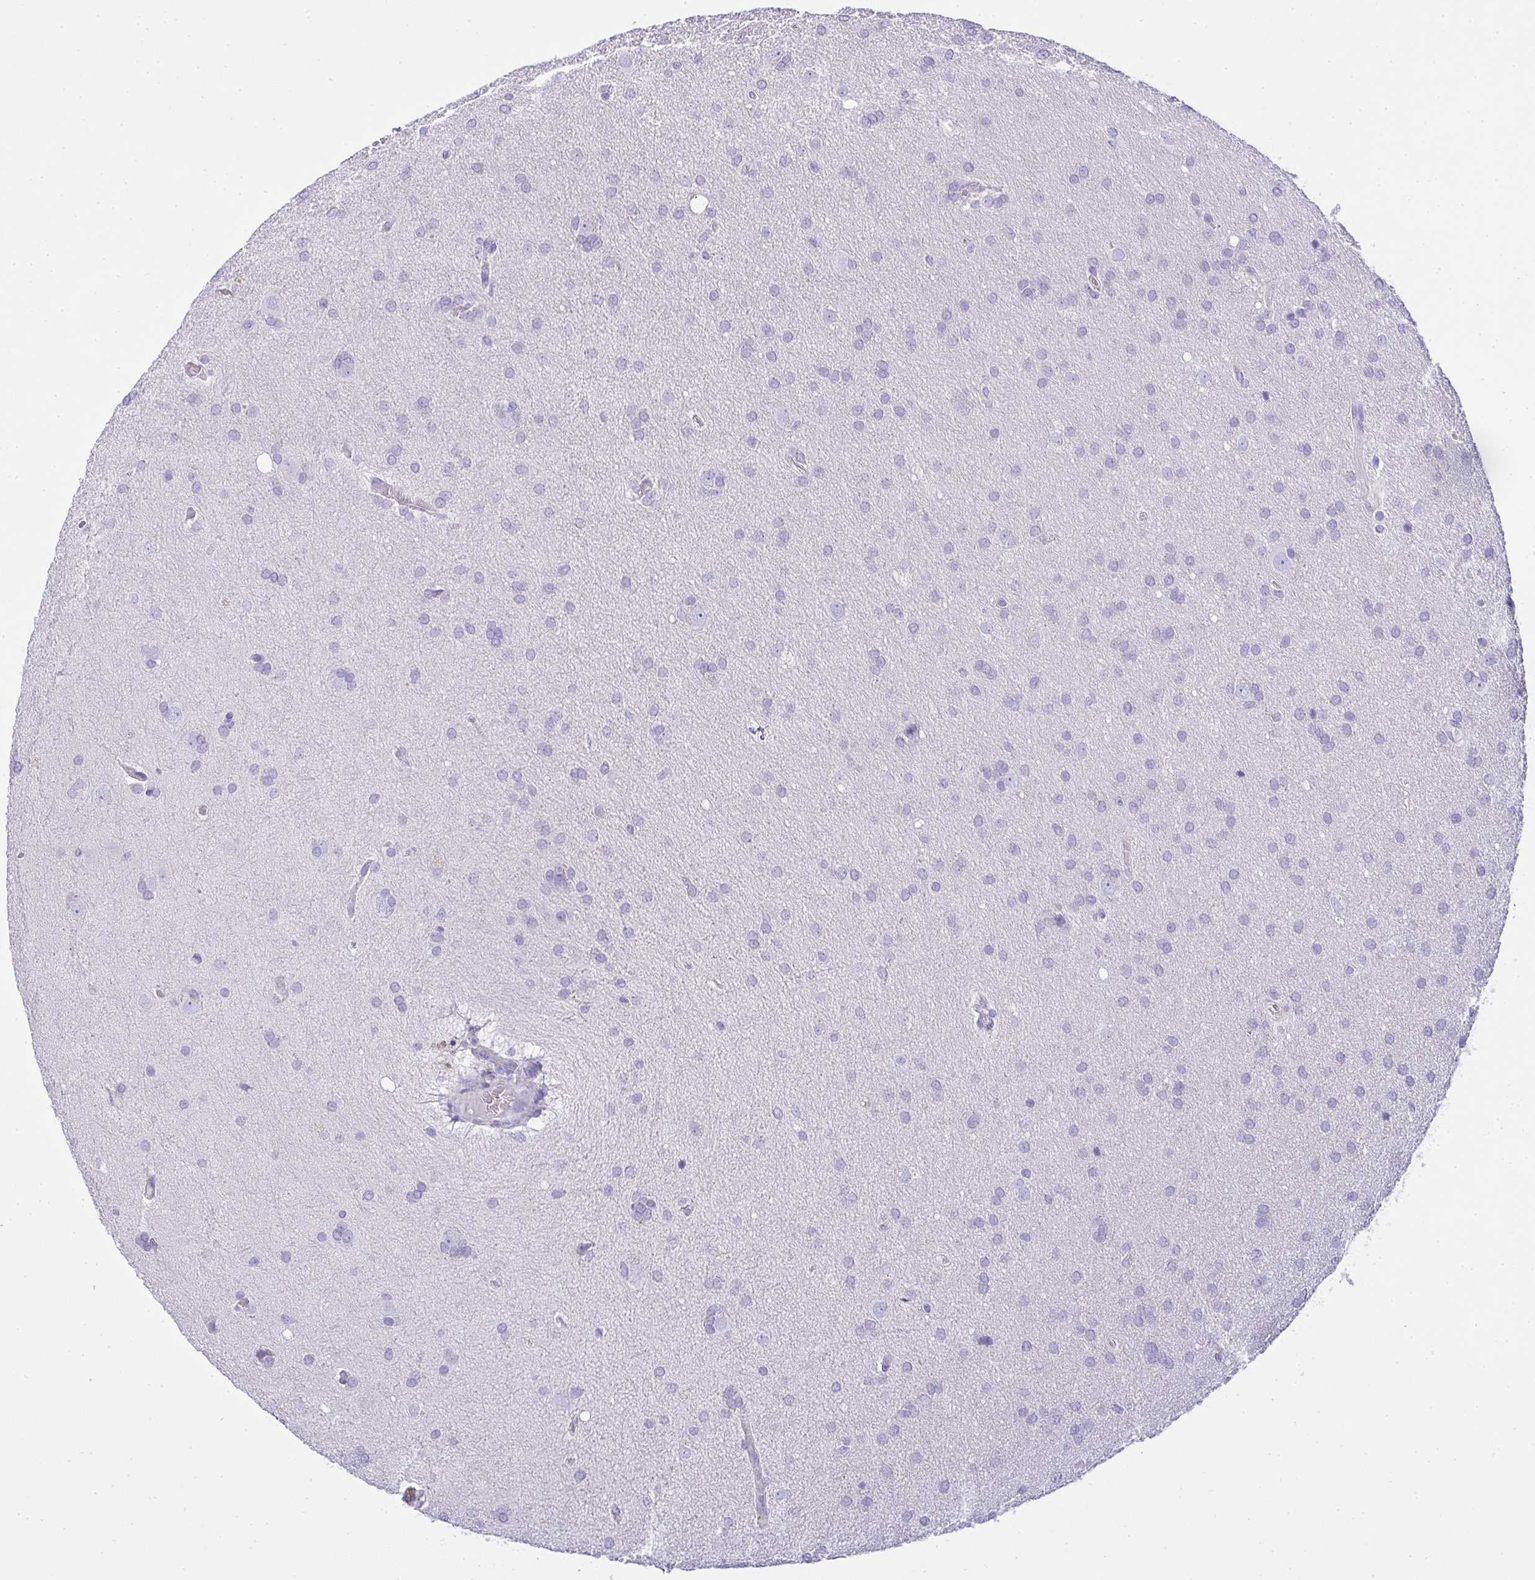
{"staining": {"intensity": "negative", "quantity": "none", "location": "none"}, "tissue": "glioma", "cell_type": "Tumor cells", "image_type": "cancer", "snomed": [{"axis": "morphology", "description": "Glioma, malignant, Low grade"}, {"axis": "topography", "description": "Brain"}], "caption": "Human glioma stained for a protein using IHC reveals no positivity in tumor cells.", "gene": "GSDMB", "patient": {"sex": "female", "age": 54}}